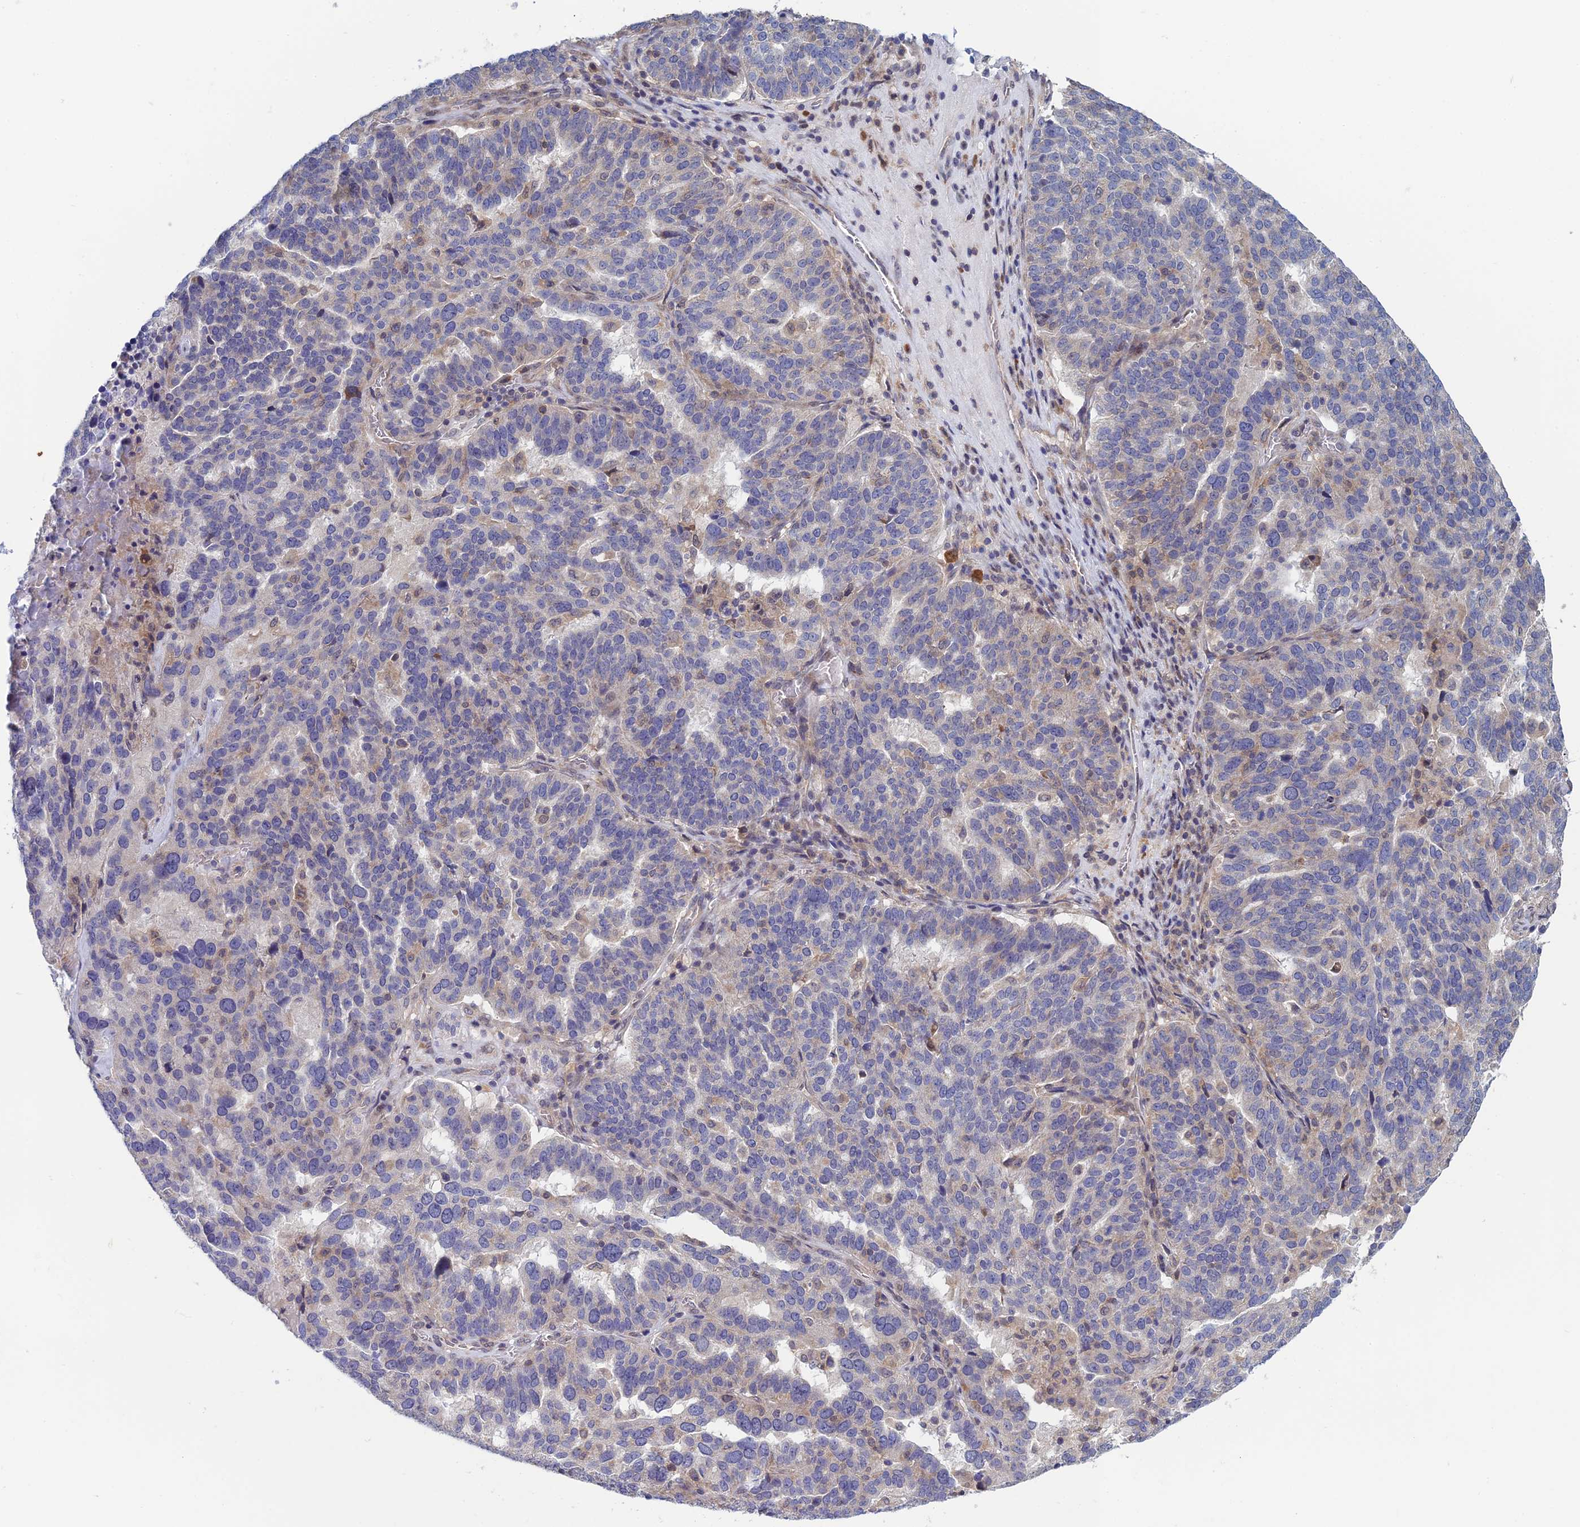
{"staining": {"intensity": "negative", "quantity": "none", "location": "none"}, "tissue": "ovarian cancer", "cell_type": "Tumor cells", "image_type": "cancer", "snomed": [{"axis": "morphology", "description": "Cystadenocarcinoma, serous, NOS"}, {"axis": "topography", "description": "Ovary"}], "caption": "DAB immunohistochemical staining of serous cystadenocarcinoma (ovarian) demonstrates no significant positivity in tumor cells.", "gene": "SRA1", "patient": {"sex": "female", "age": 59}}